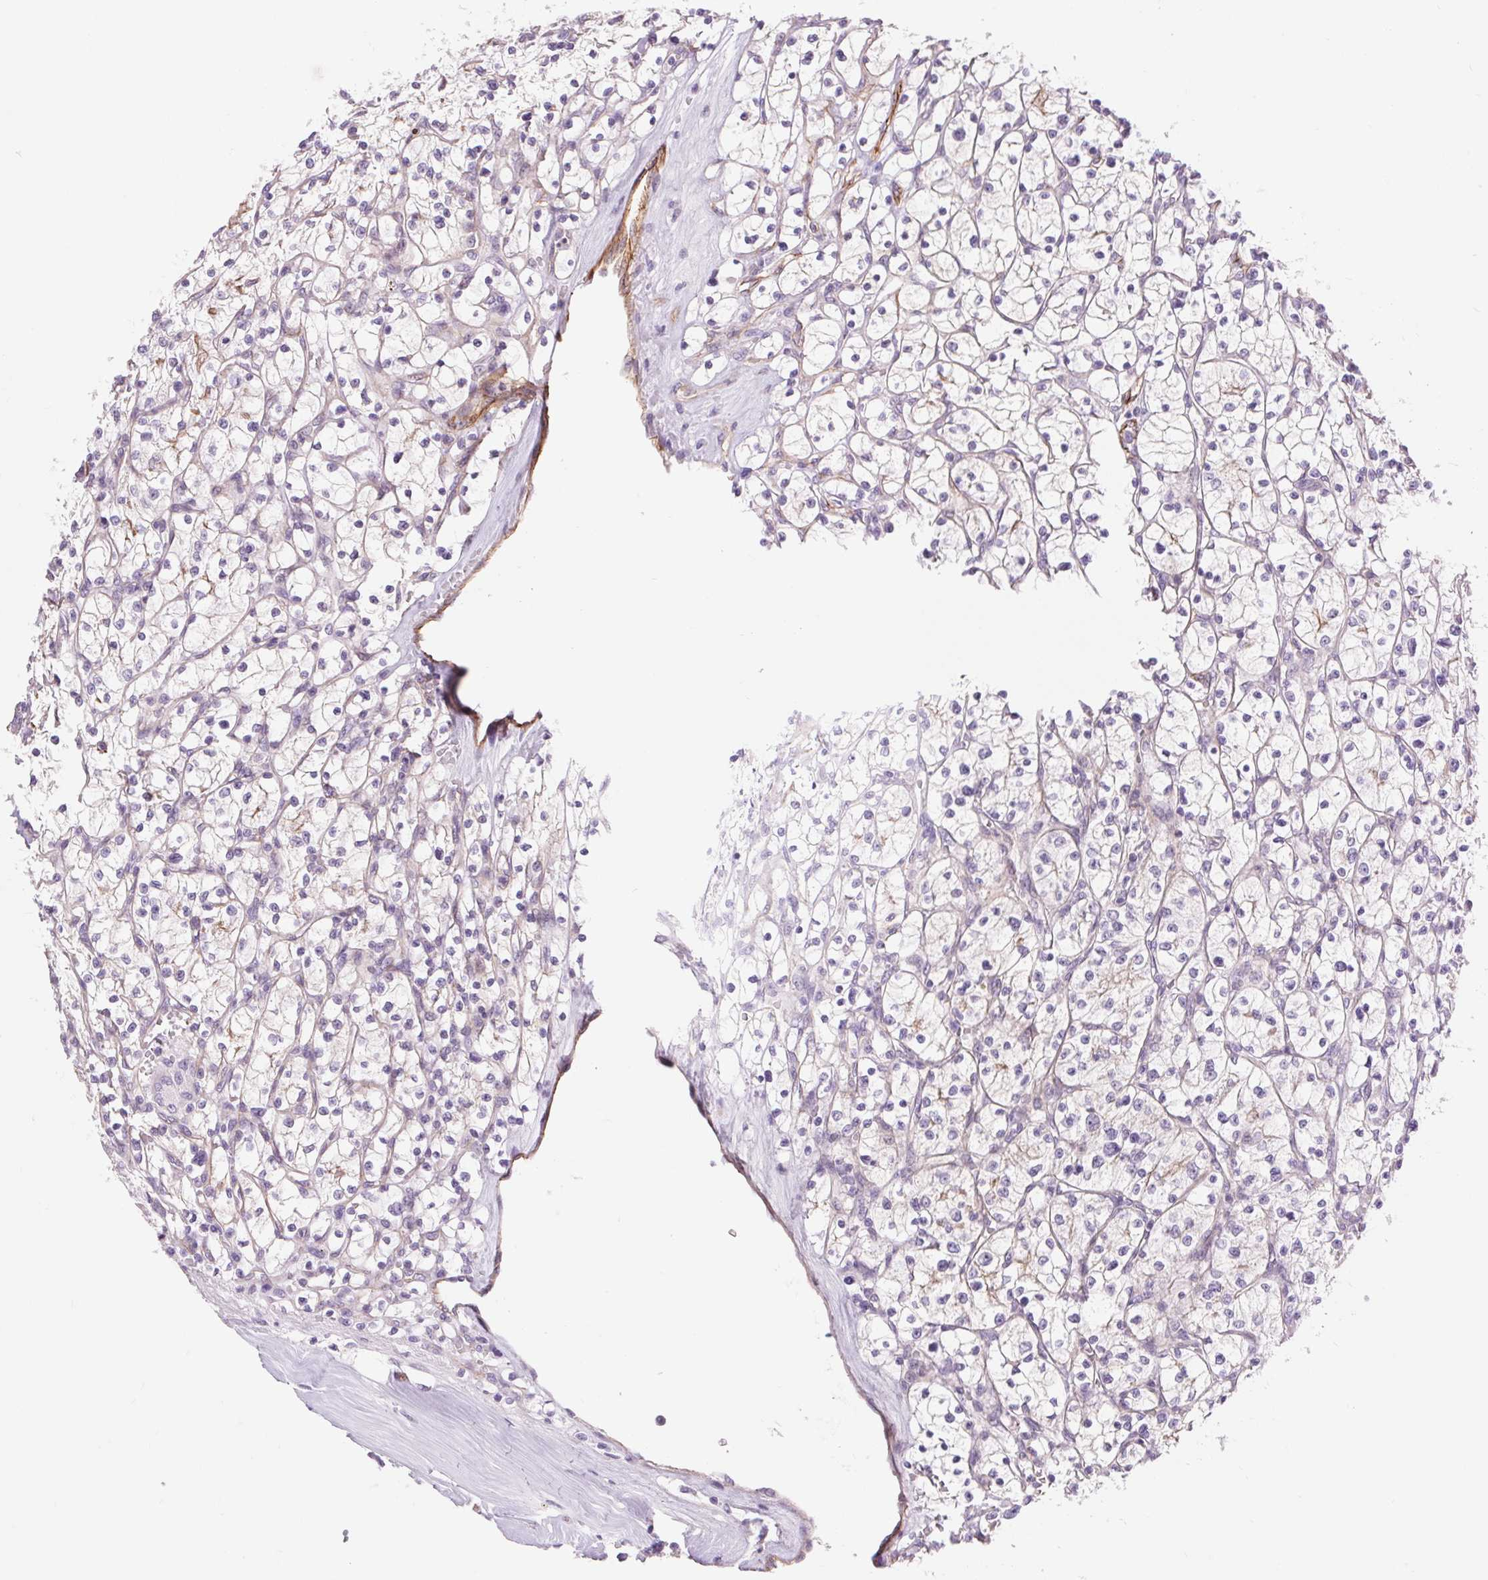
{"staining": {"intensity": "negative", "quantity": "none", "location": "none"}, "tissue": "renal cancer", "cell_type": "Tumor cells", "image_type": "cancer", "snomed": [{"axis": "morphology", "description": "Adenocarcinoma, NOS"}, {"axis": "topography", "description": "Kidney"}], "caption": "A high-resolution micrograph shows immunohistochemistry (IHC) staining of adenocarcinoma (renal), which exhibits no significant expression in tumor cells.", "gene": "DIXDC1", "patient": {"sex": "female", "age": 64}}